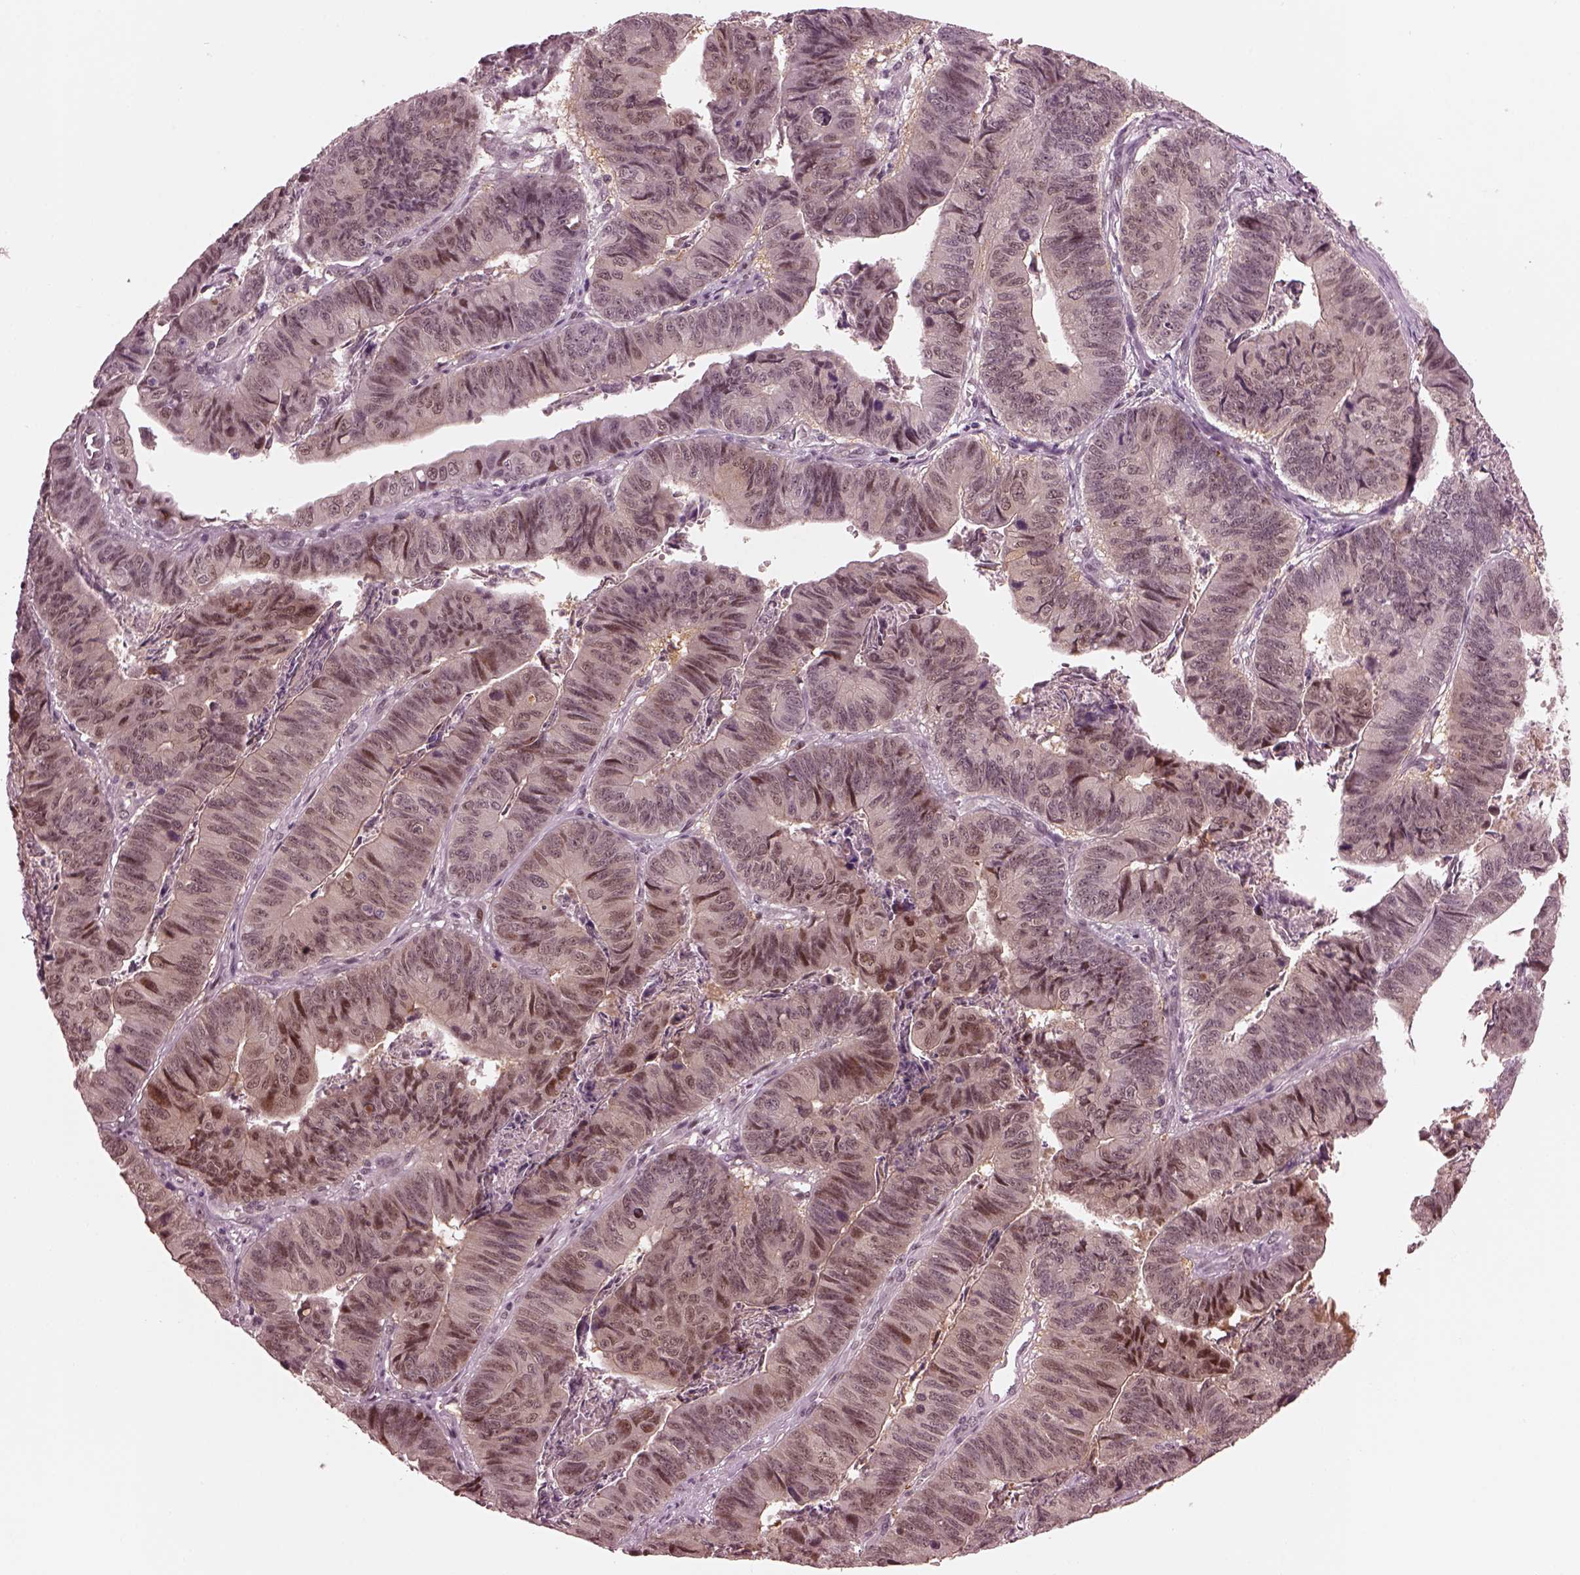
{"staining": {"intensity": "moderate", "quantity": "<25%", "location": "nuclear"}, "tissue": "stomach cancer", "cell_type": "Tumor cells", "image_type": "cancer", "snomed": [{"axis": "morphology", "description": "Adenocarcinoma, NOS"}, {"axis": "topography", "description": "Stomach, lower"}], "caption": "Stomach cancer (adenocarcinoma) tissue reveals moderate nuclear staining in approximately <25% of tumor cells, visualized by immunohistochemistry.", "gene": "TRIB3", "patient": {"sex": "male", "age": 77}}